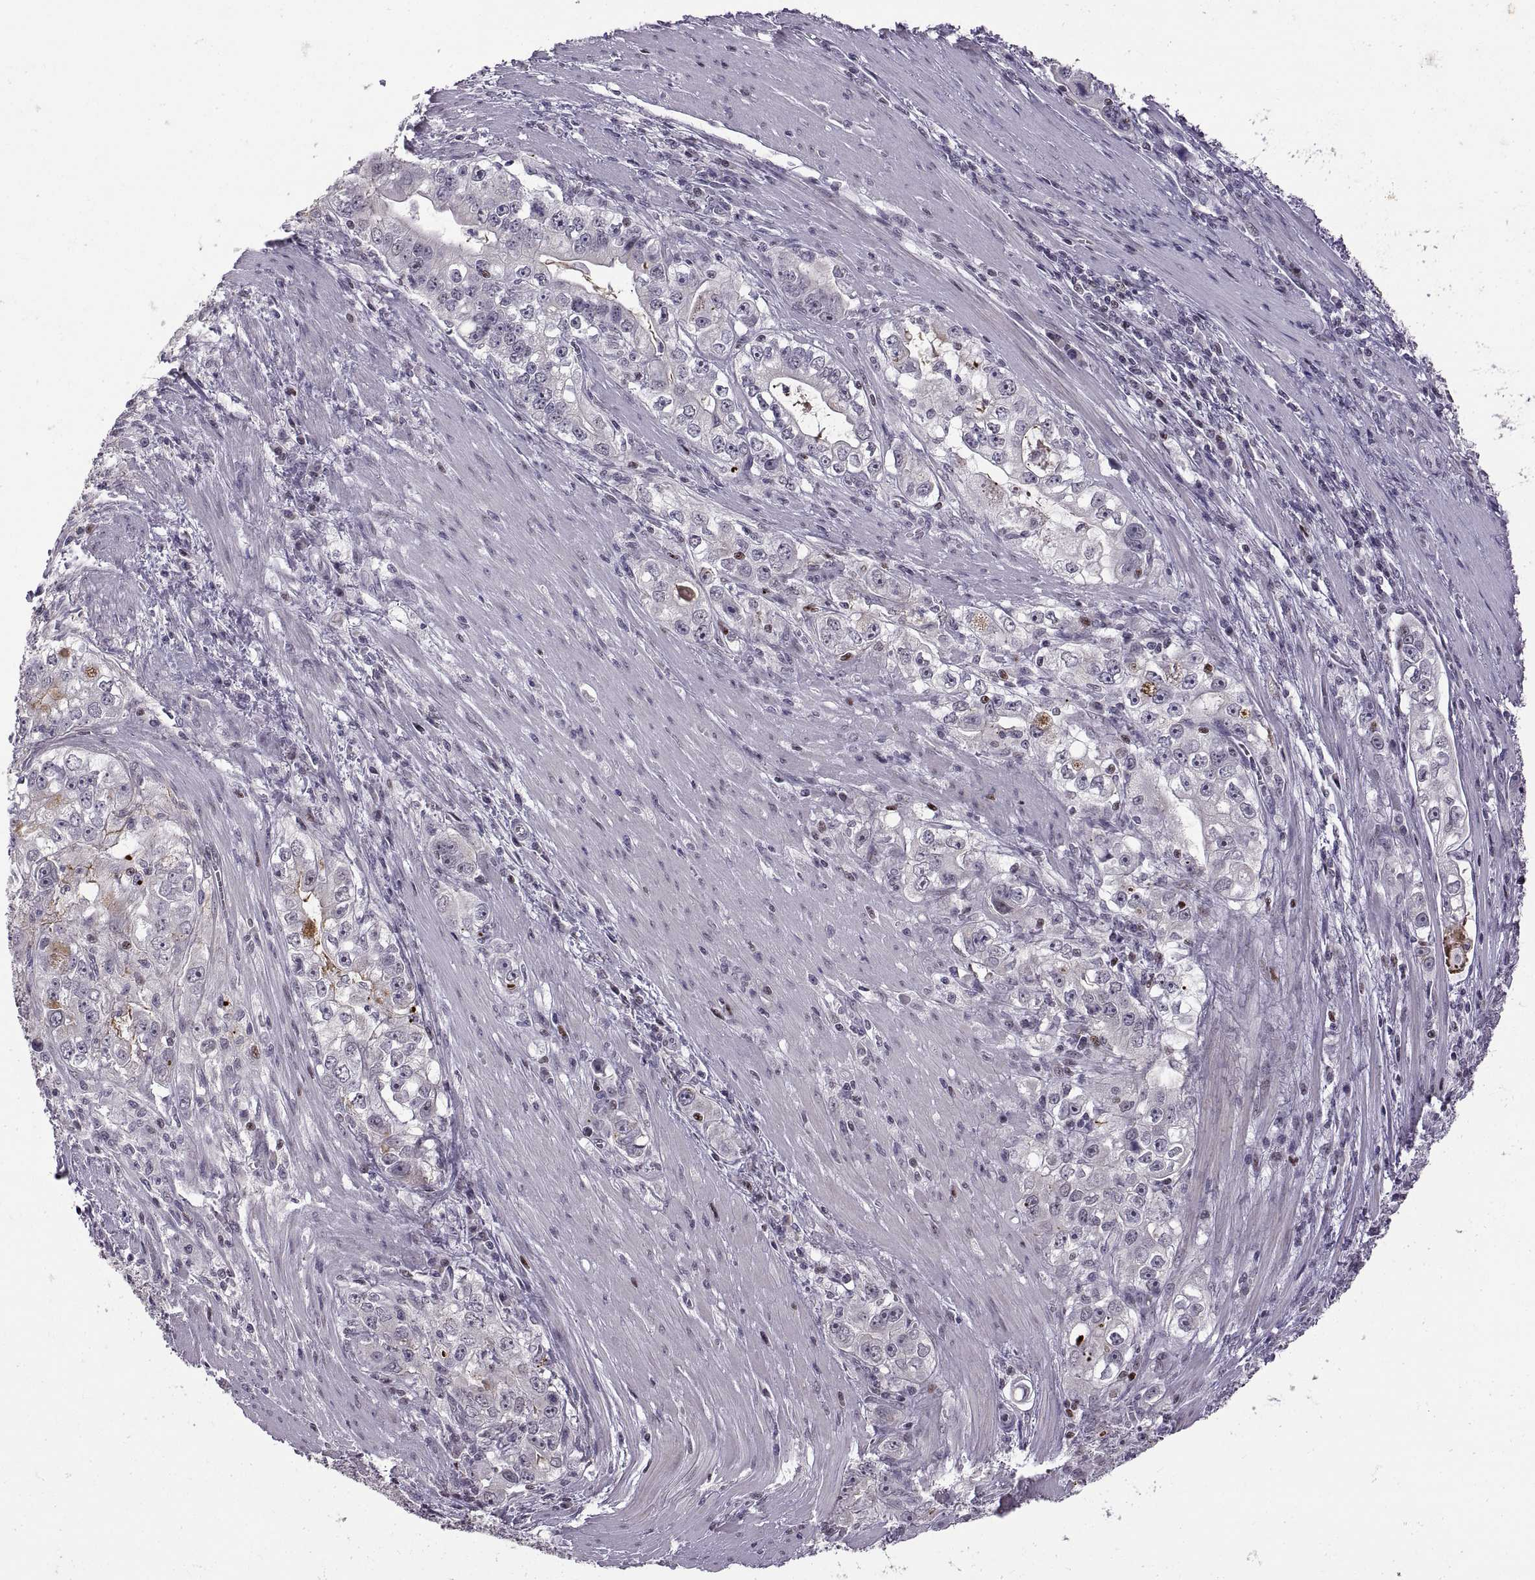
{"staining": {"intensity": "negative", "quantity": "none", "location": "none"}, "tissue": "stomach cancer", "cell_type": "Tumor cells", "image_type": "cancer", "snomed": [{"axis": "morphology", "description": "Adenocarcinoma, NOS"}, {"axis": "topography", "description": "Stomach, lower"}], "caption": "Human adenocarcinoma (stomach) stained for a protein using immunohistochemistry demonstrates no staining in tumor cells.", "gene": "NEK2", "patient": {"sex": "female", "age": 72}}